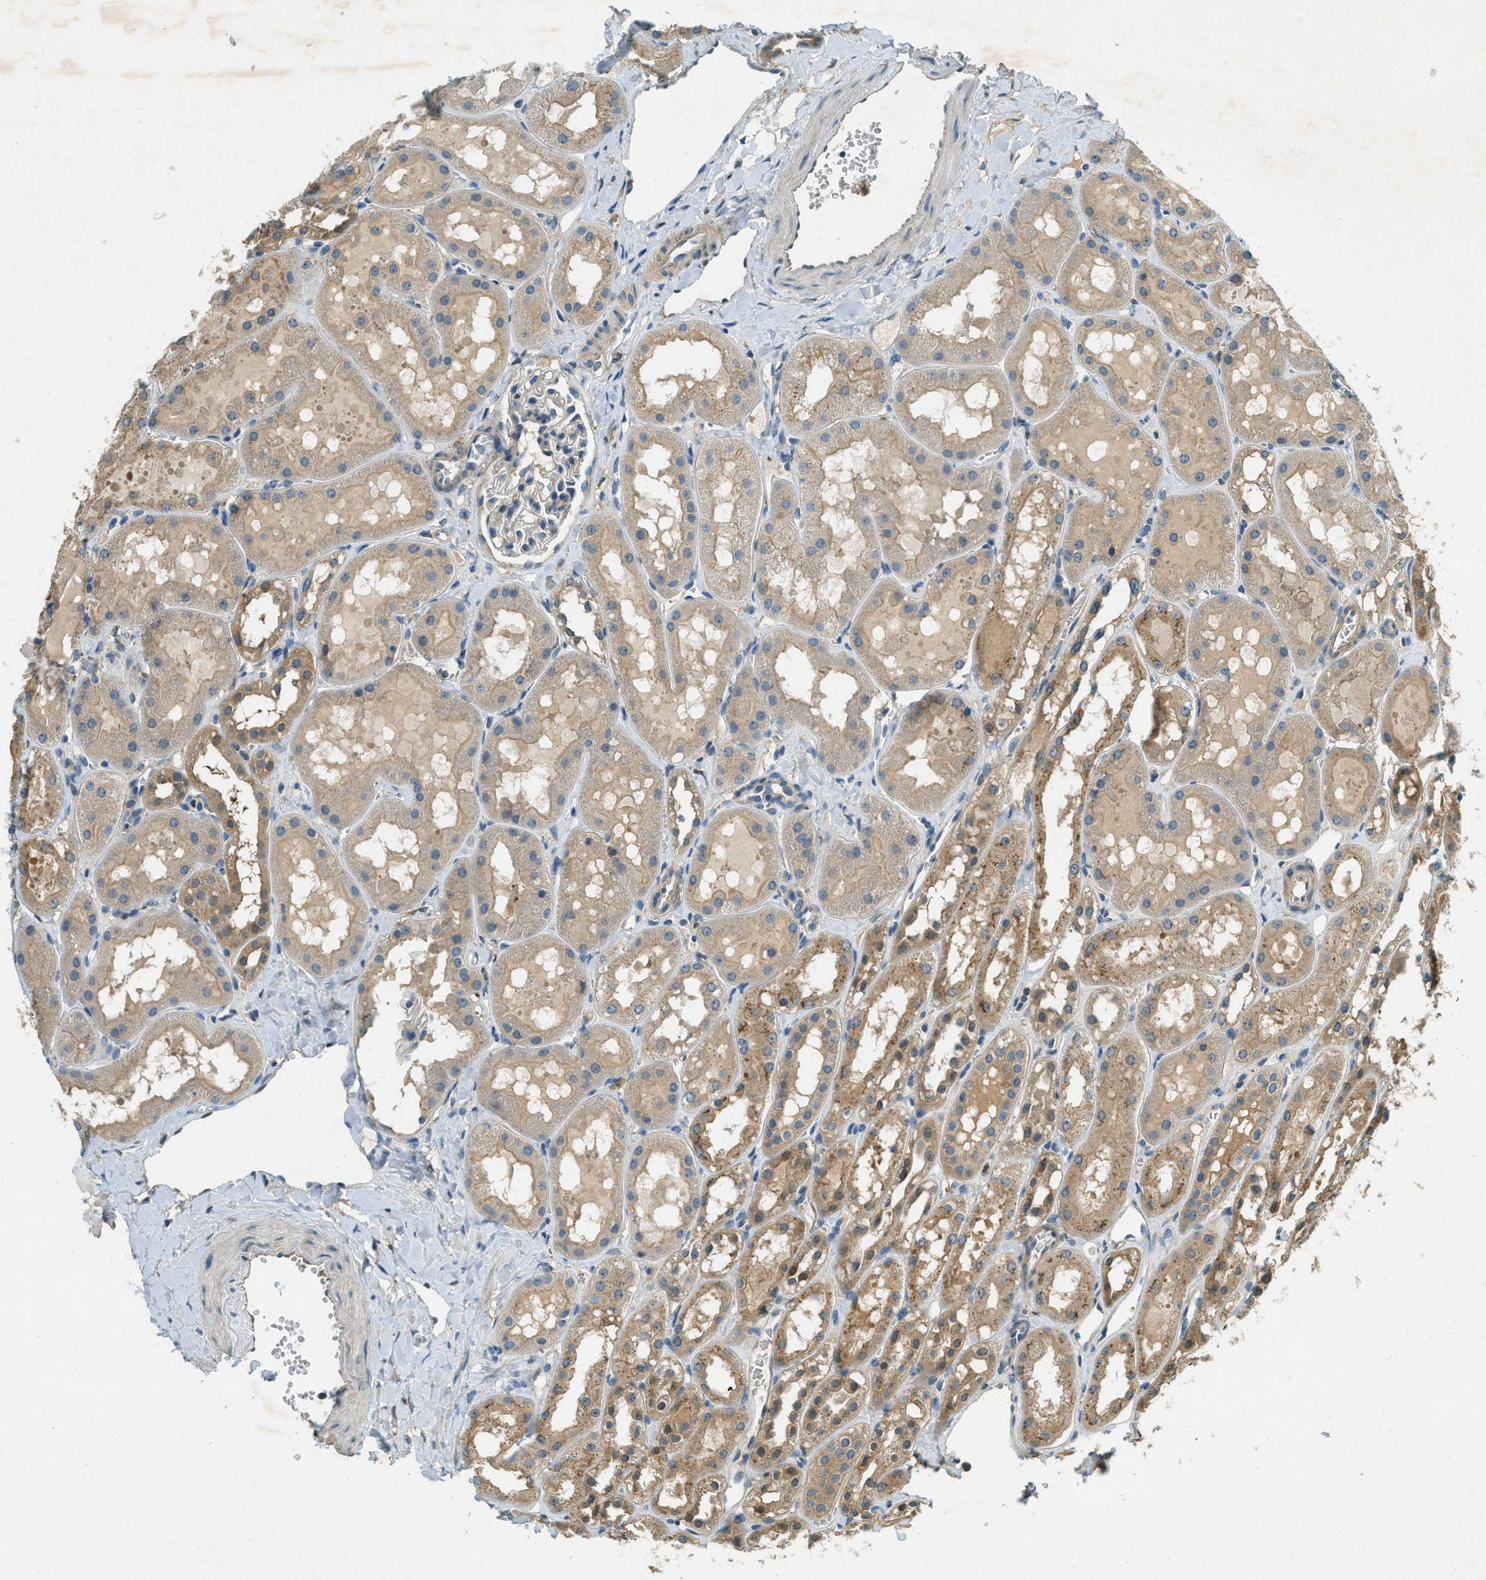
{"staining": {"intensity": "negative", "quantity": "none", "location": "none"}, "tissue": "kidney", "cell_type": "Cells in glomeruli", "image_type": "normal", "snomed": [{"axis": "morphology", "description": "Normal tissue, NOS"}, {"axis": "topography", "description": "Kidney"}, {"axis": "topography", "description": "Urinary bladder"}], "caption": "The histopathology image shows no staining of cells in glomeruli in benign kidney.", "gene": "NUDT4B", "patient": {"sex": "male", "age": 16}}